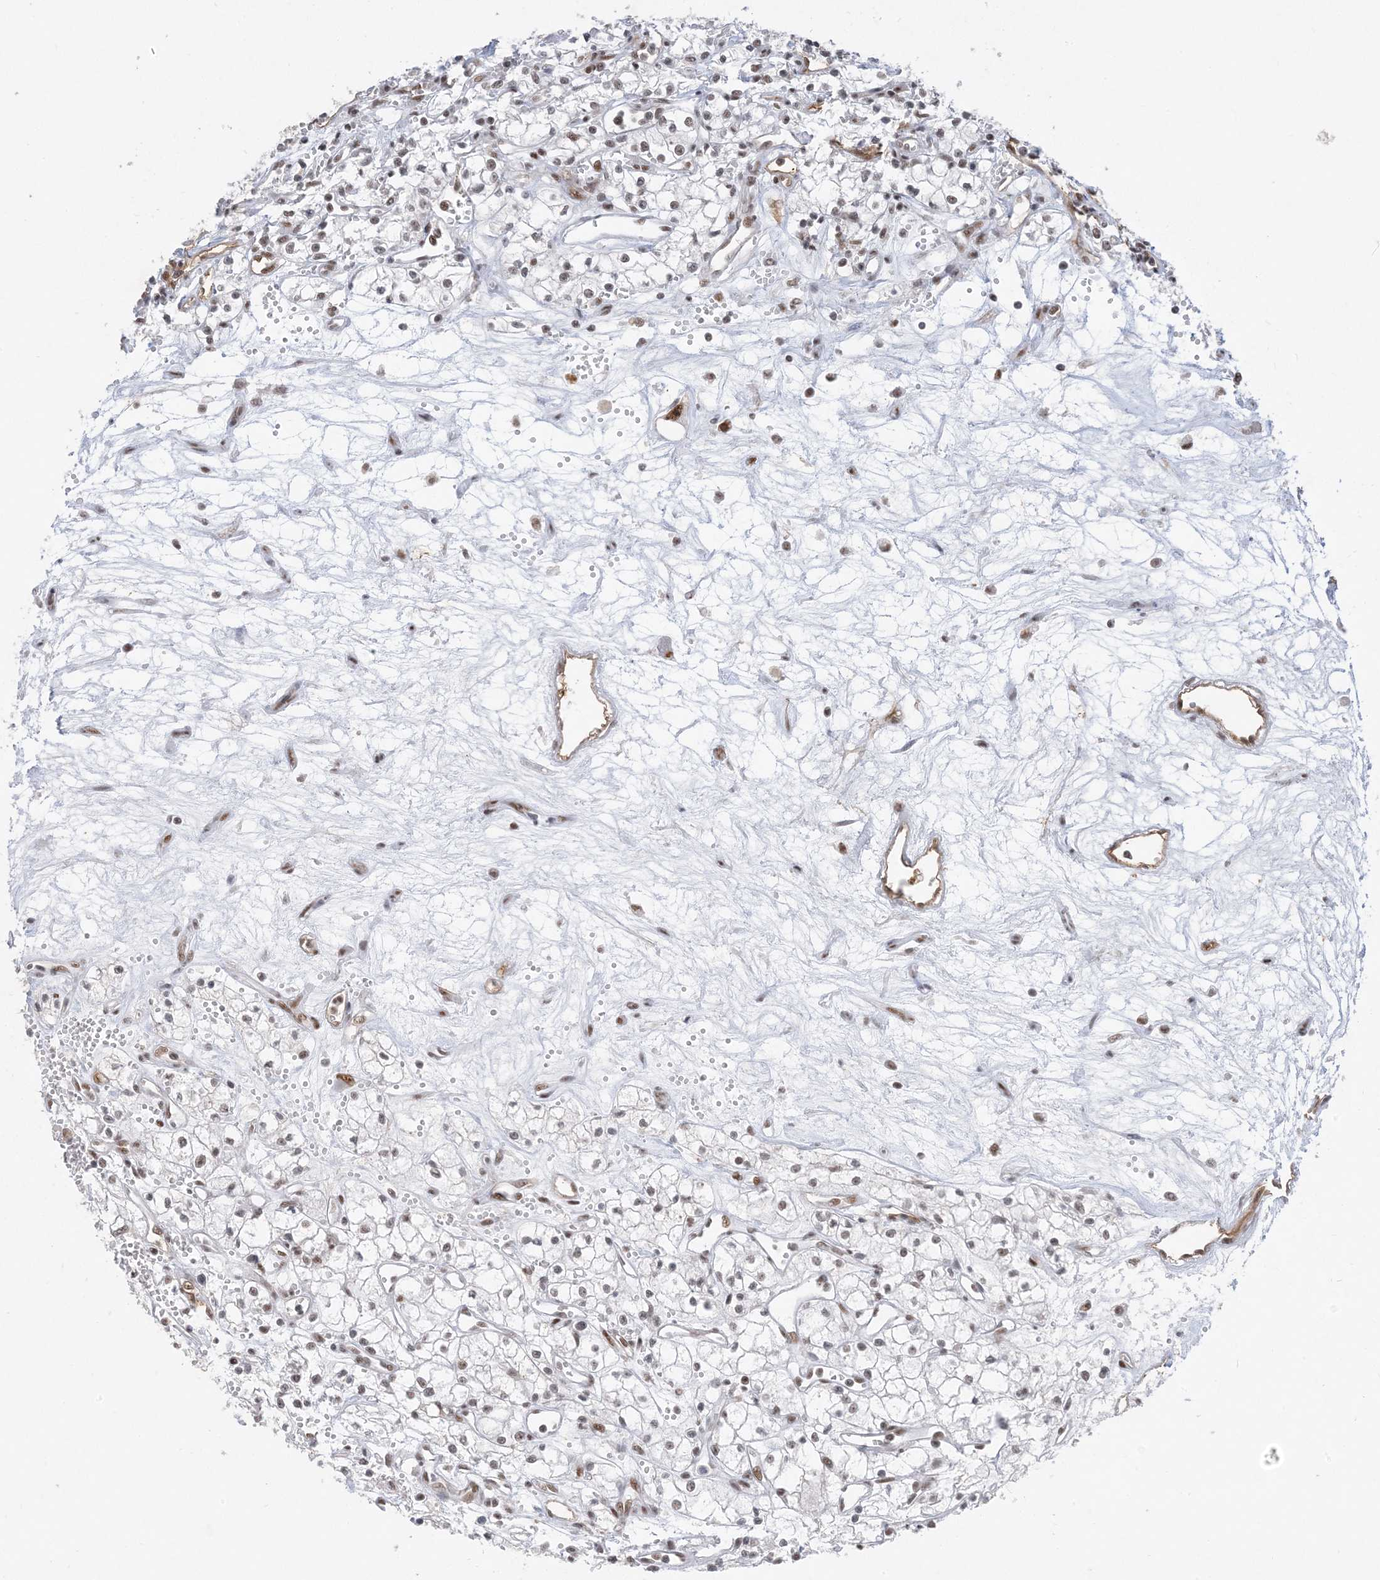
{"staining": {"intensity": "weak", "quantity": "25%-75%", "location": "nuclear"}, "tissue": "renal cancer", "cell_type": "Tumor cells", "image_type": "cancer", "snomed": [{"axis": "morphology", "description": "Adenocarcinoma, NOS"}, {"axis": "topography", "description": "Kidney"}], "caption": "Renal adenocarcinoma was stained to show a protein in brown. There is low levels of weak nuclear expression in approximately 25%-75% of tumor cells.", "gene": "SF3A3", "patient": {"sex": "male", "age": 59}}